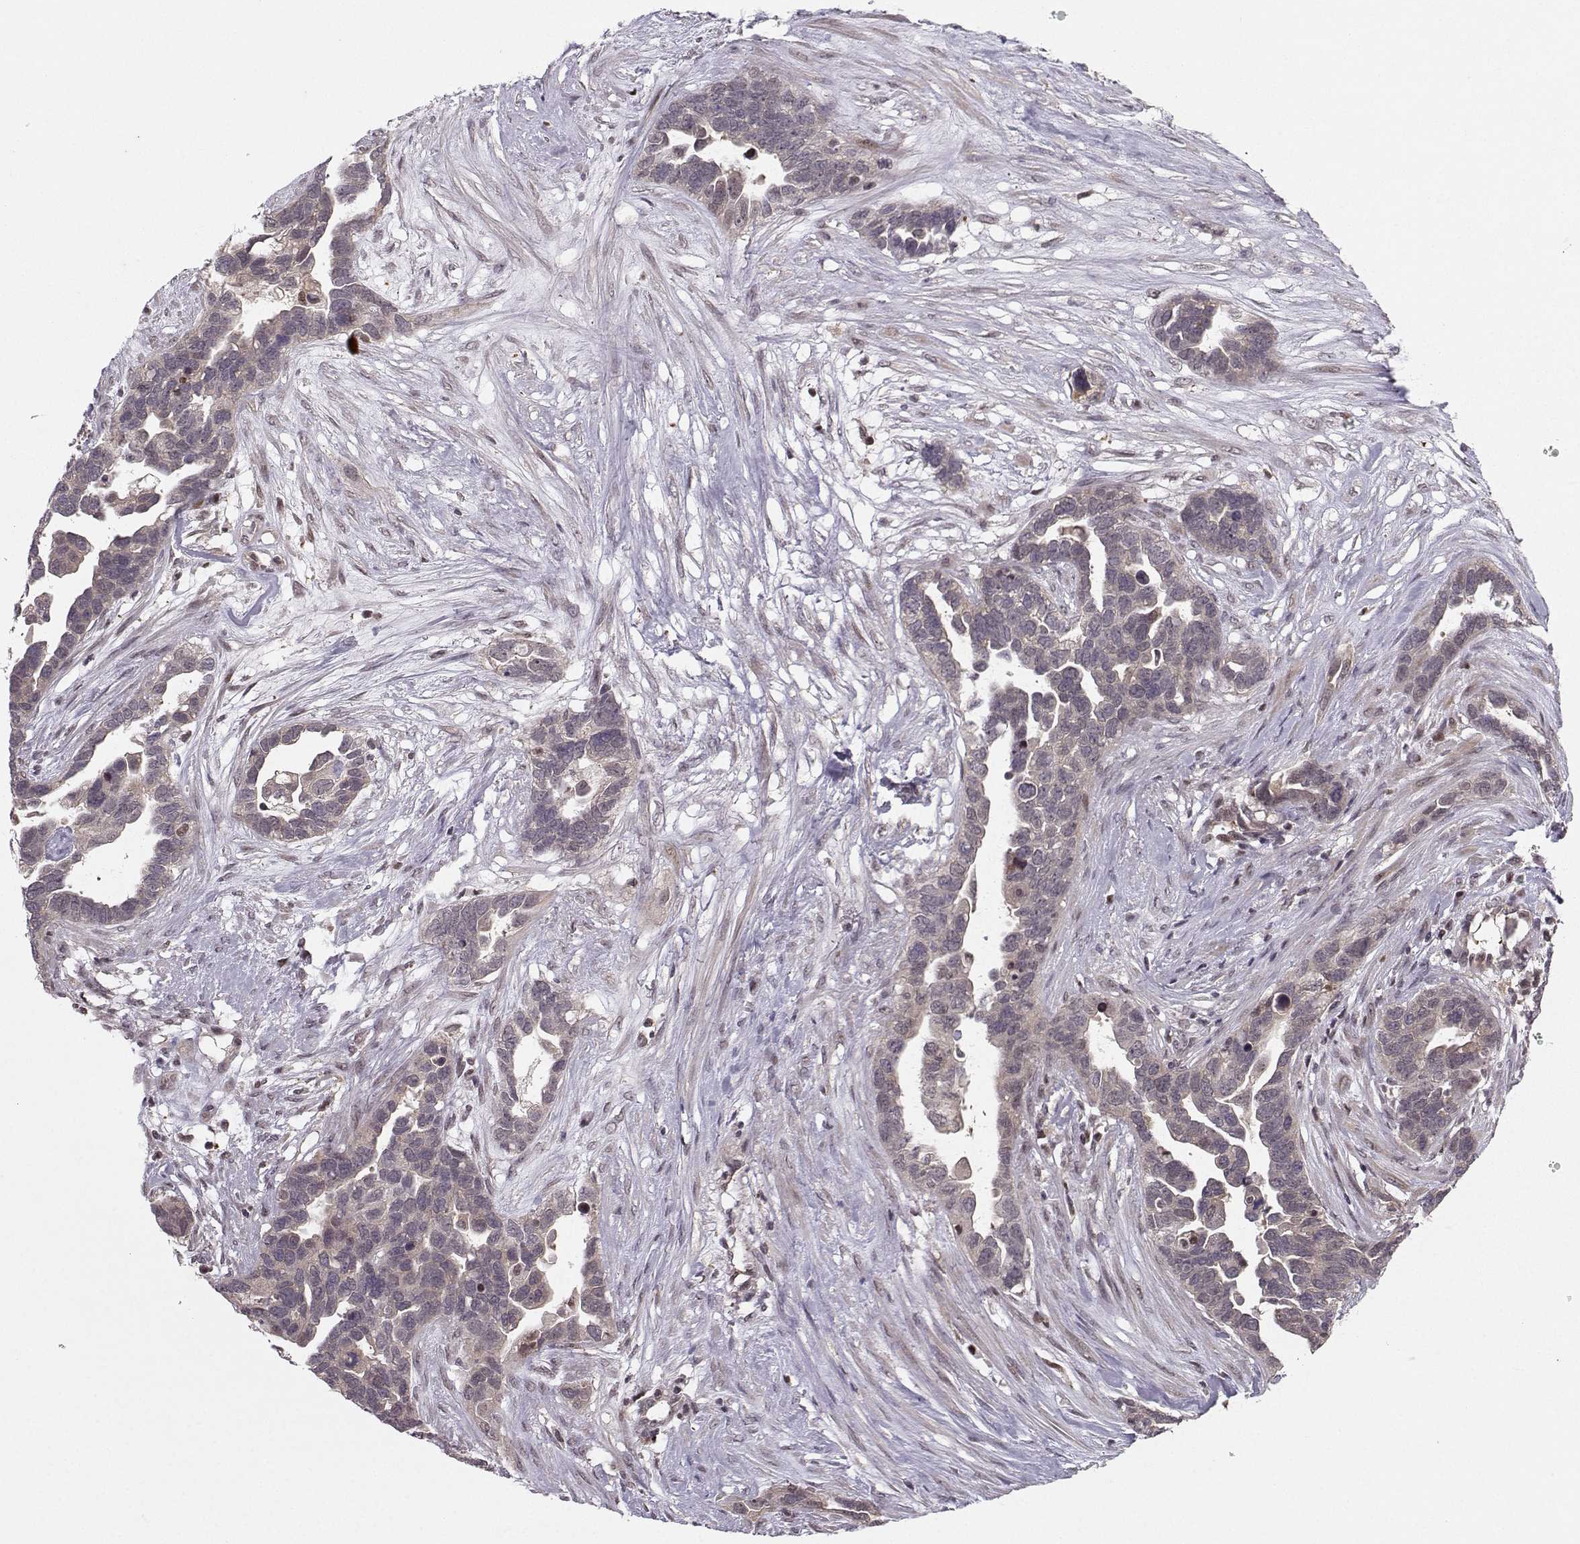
{"staining": {"intensity": "negative", "quantity": "none", "location": "none"}, "tissue": "ovarian cancer", "cell_type": "Tumor cells", "image_type": "cancer", "snomed": [{"axis": "morphology", "description": "Cystadenocarcinoma, serous, NOS"}, {"axis": "topography", "description": "Ovary"}], "caption": "This is an IHC photomicrograph of human ovarian cancer (serous cystadenocarcinoma). There is no staining in tumor cells.", "gene": "PKP2", "patient": {"sex": "female", "age": 54}}